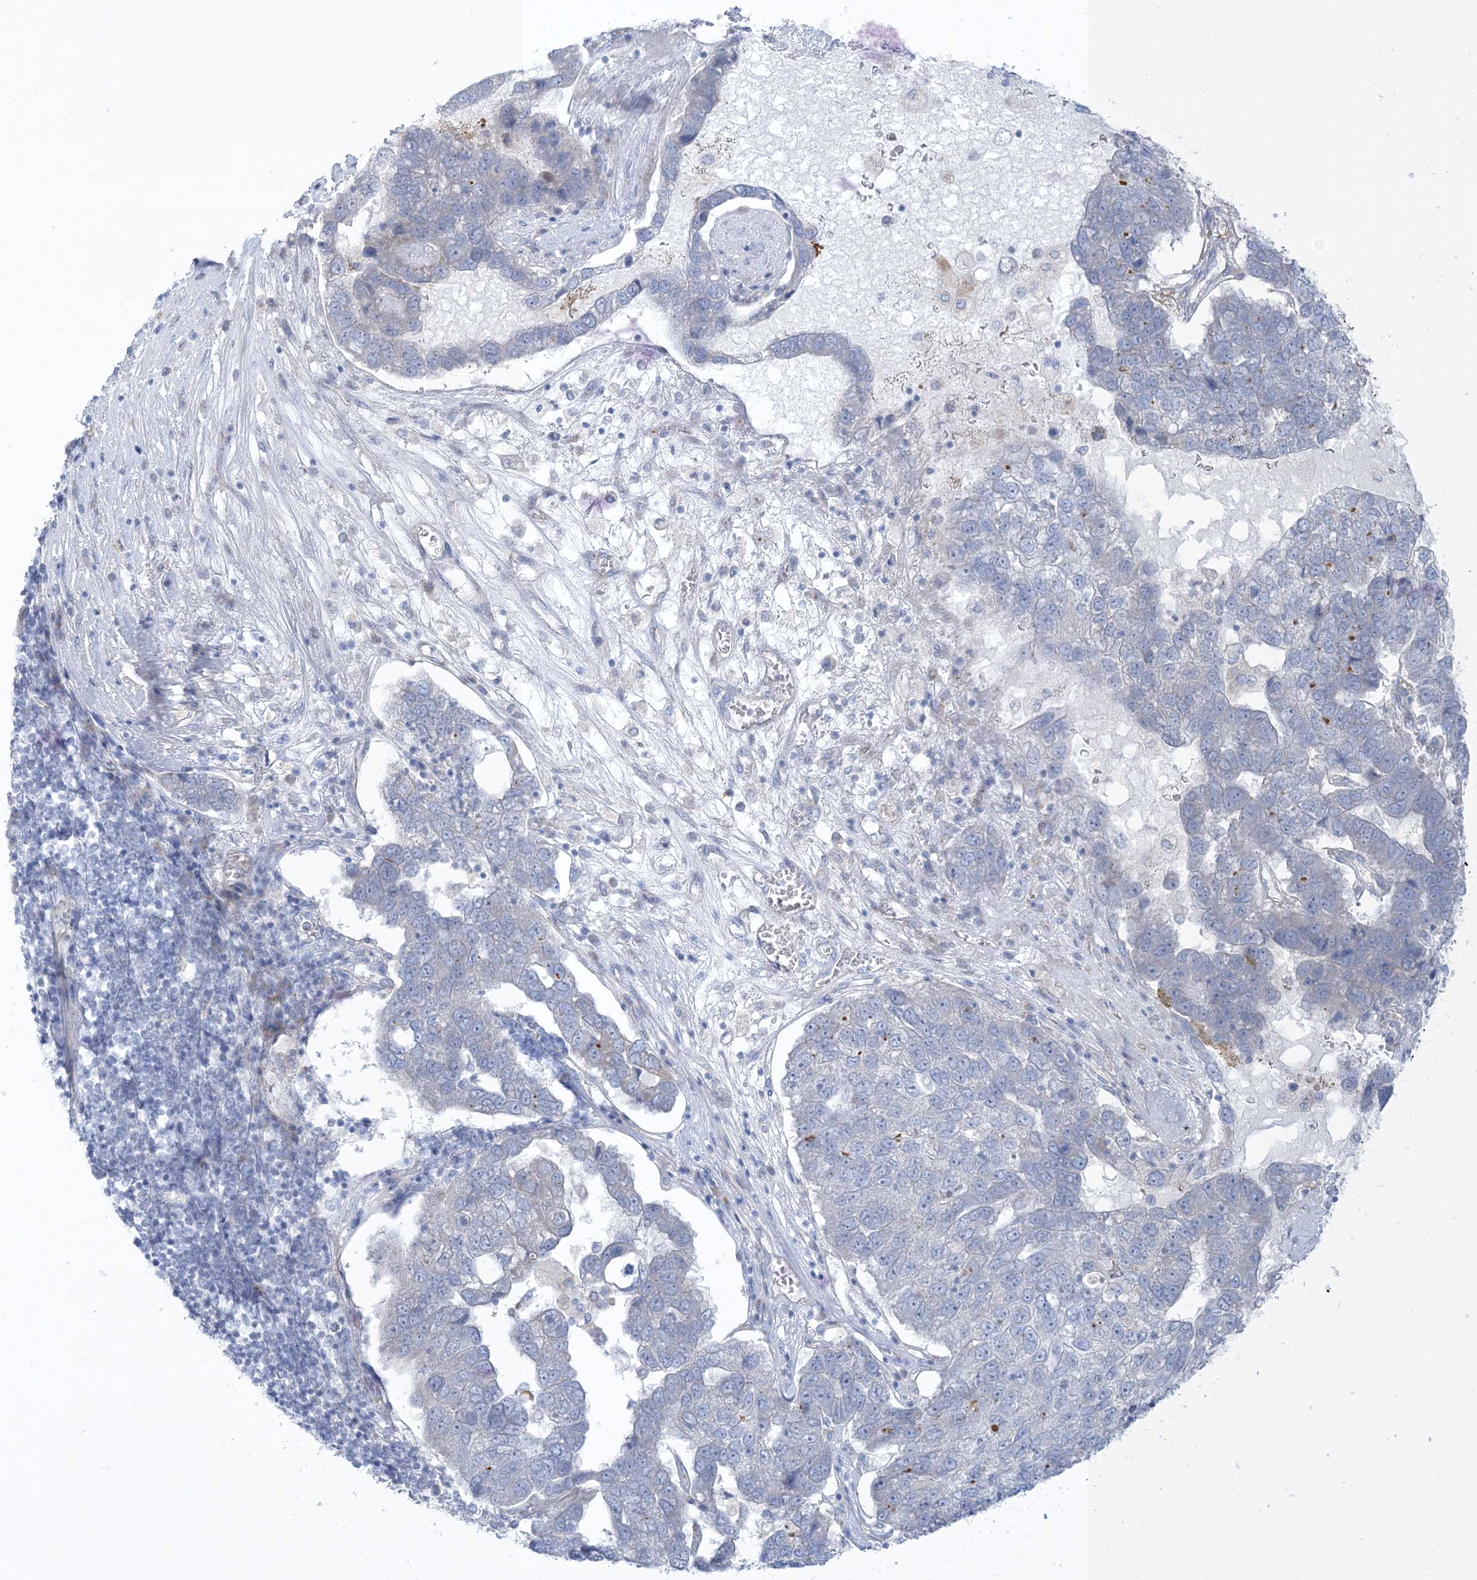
{"staining": {"intensity": "negative", "quantity": "none", "location": "none"}, "tissue": "pancreatic cancer", "cell_type": "Tumor cells", "image_type": "cancer", "snomed": [{"axis": "morphology", "description": "Adenocarcinoma, NOS"}, {"axis": "topography", "description": "Pancreas"}], "caption": "Tumor cells show no significant staining in pancreatic adenocarcinoma.", "gene": "XIRP2", "patient": {"sex": "female", "age": 61}}